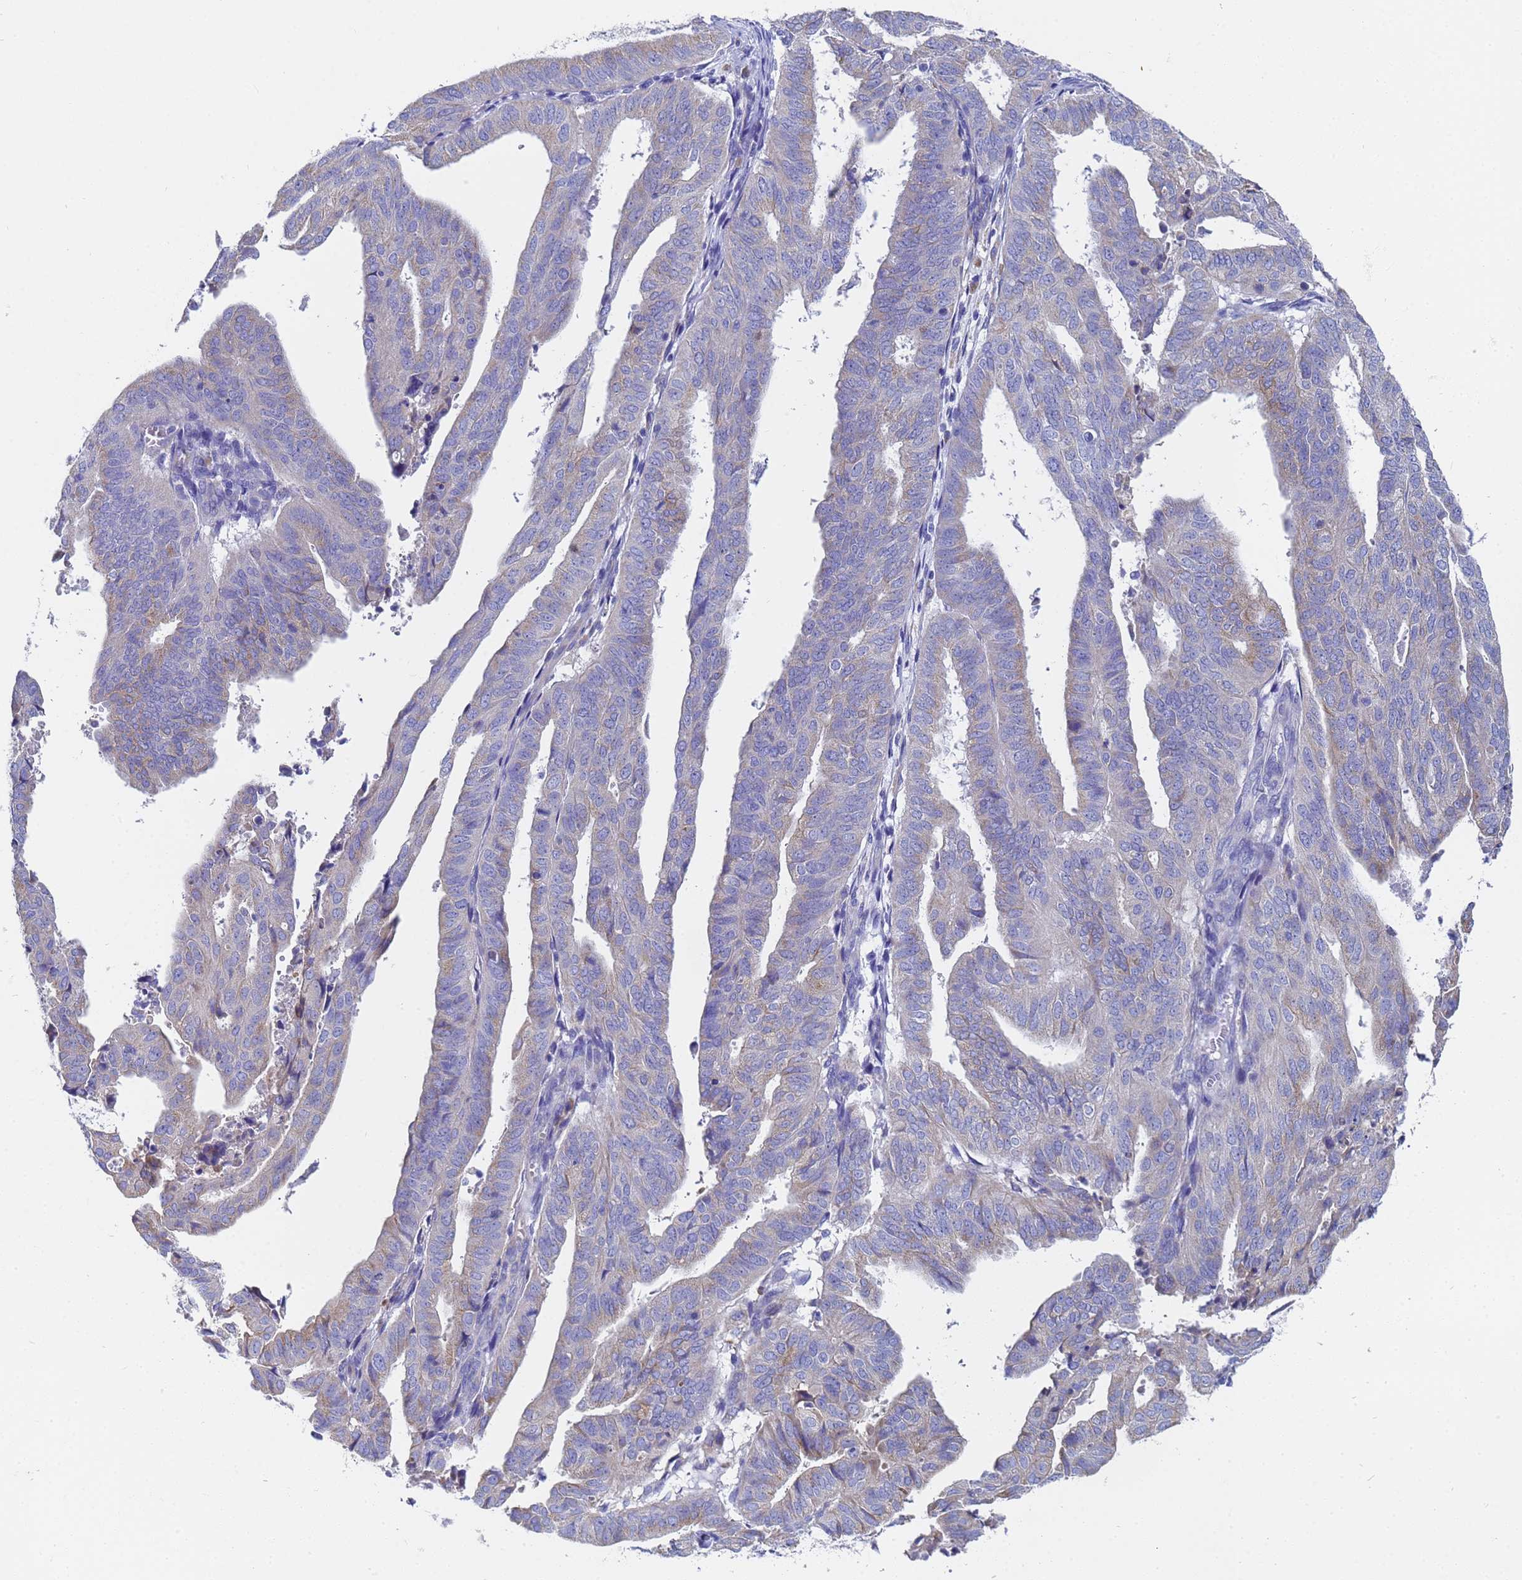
{"staining": {"intensity": "weak", "quantity": "25%-75%", "location": "cytoplasmic/membranous"}, "tissue": "endometrial cancer", "cell_type": "Tumor cells", "image_type": "cancer", "snomed": [{"axis": "morphology", "description": "Adenocarcinoma, NOS"}, {"axis": "topography", "description": "Uterus"}], "caption": "Immunohistochemistry image of adenocarcinoma (endometrial) stained for a protein (brown), which exhibits low levels of weak cytoplasmic/membranous positivity in approximately 25%-75% of tumor cells.", "gene": "TM4SF4", "patient": {"sex": "female", "age": 77}}